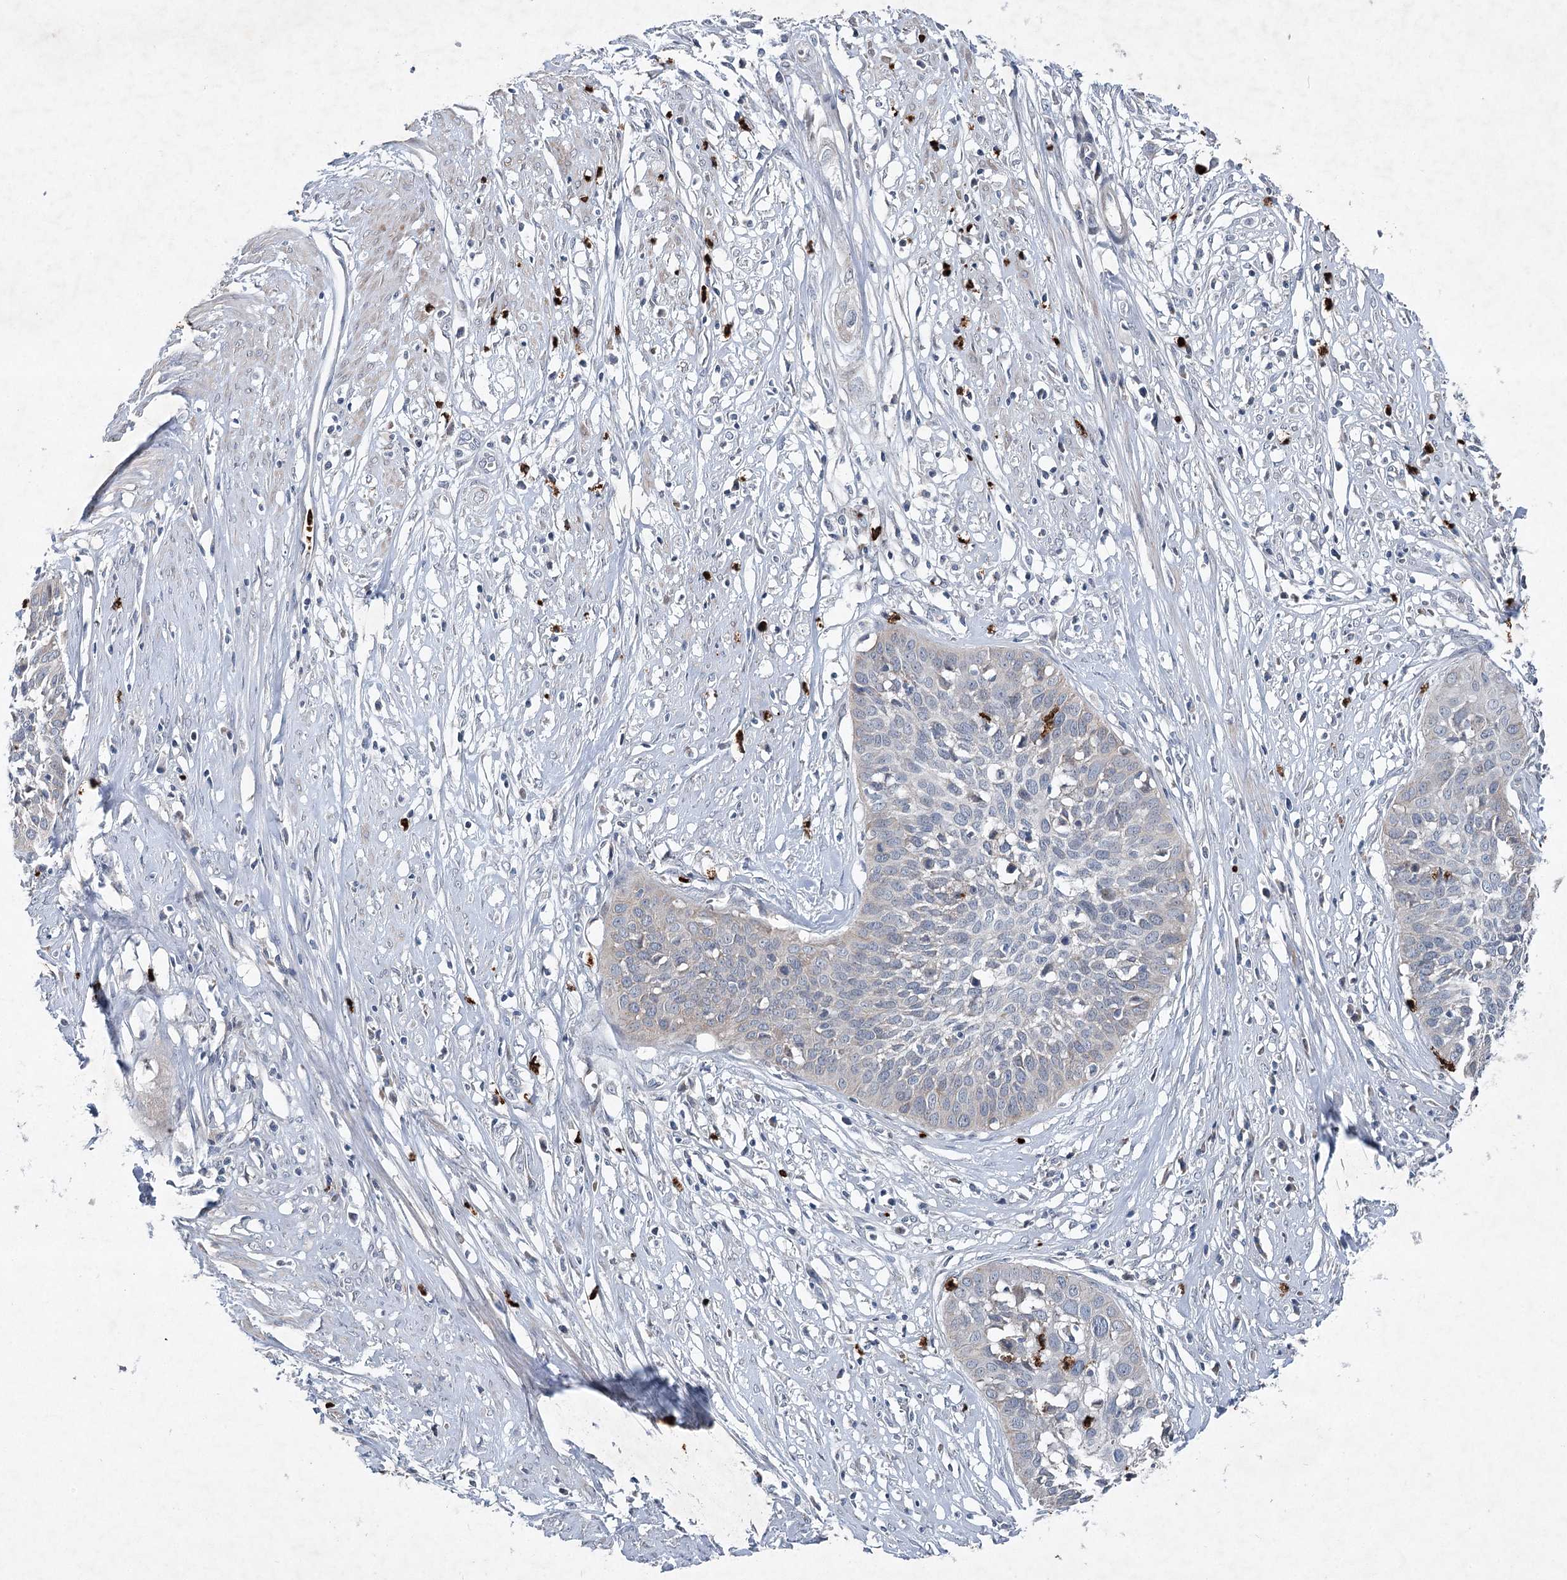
{"staining": {"intensity": "negative", "quantity": "none", "location": "none"}, "tissue": "cervical cancer", "cell_type": "Tumor cells", "image_type": "cancer", "snomed": [{"axis": "morphology", "description": "Squamous cell carcinoma, NOS"}, {"axis": "topography", "description": "Cervix"}], "caption": "Immunohistochemistry (IHC) histopathology image of neoplastic tissue: human cervical squamous cell carcinoma stained with DAB reveals no significant protein staining in tumor cells. (Stains: DAB IHC with hematoxylin counter stain, Microscopy: brightfield microscopy at high magnification).", "gene": "PLA2G12A", "patient": {"sex": "female", "age": 34}}